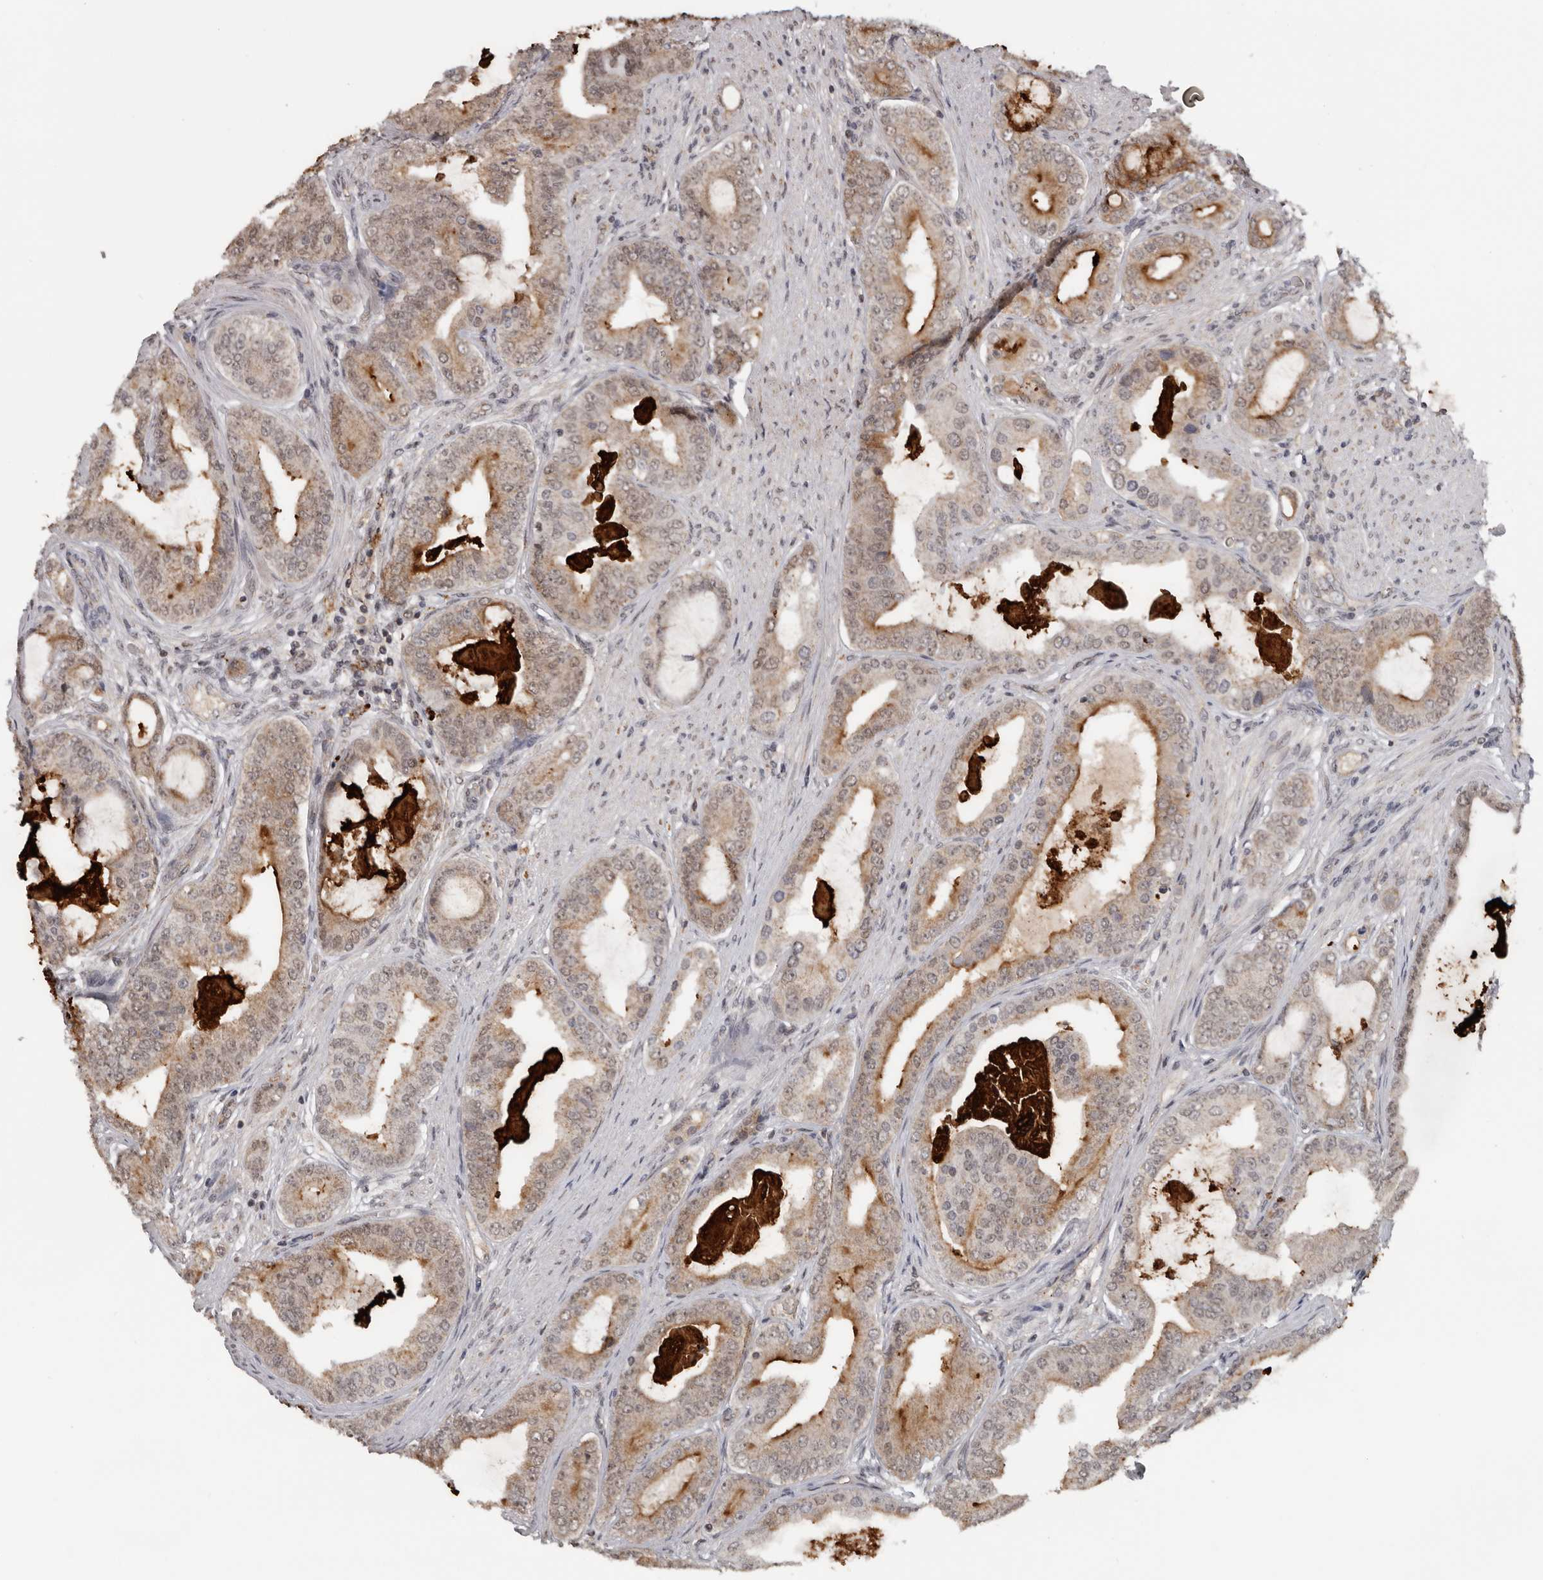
{"staining": {"intensity": "moderate", "quantity": ">75%", "location": "cytoplasmic/membranous,nuclear"}, "tissue": "prostate cancer", "cell_type": "Tumor cells", "image_type": "cancer", "snomed": [{"axis": "morphology", "description": "Adenocarcinoma, High grade"}, {"axis": "topography", "description": "Prostate"}], "caption": "Tumor cells reveal medium levels of moderate cytoplasmic/membranous and nuclear positivity in approximately >75% of cells in human prostate cancer (high-grade adenocarcinoma).", "gene": "MOGAT2", "patient": {"sex": "male", "age": 60}}